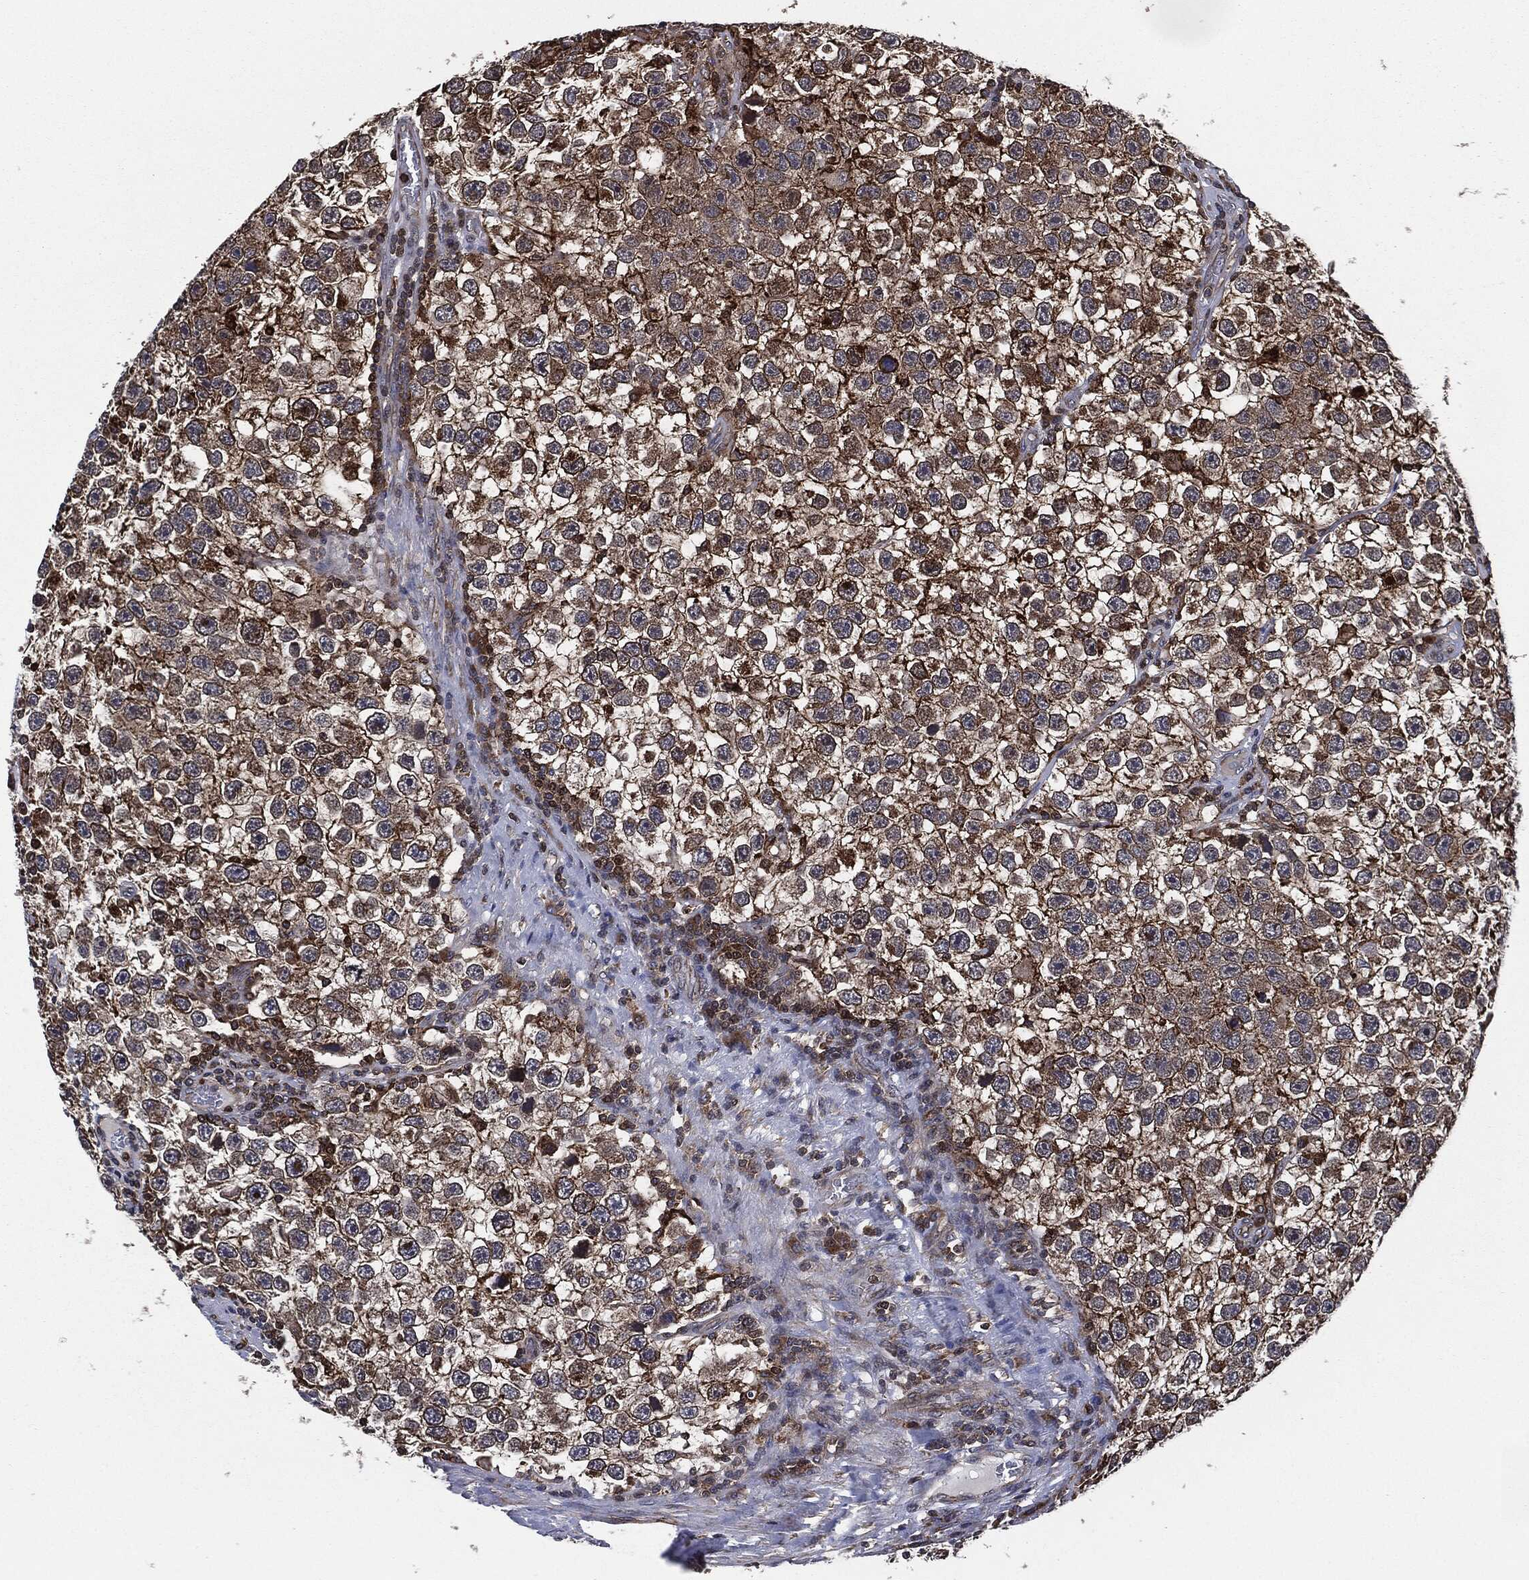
{"staining": {"intensity": "strong", "quantity": "25%-75%", "location": "cytoplasmic/membranous"}, "tissue": "testis cancer", "cell_type": "Tumor cells", "image_type": "cancer", "snomed": [{"axis": "morphology", "description": "Seminoma, NOS"}, {"axis": "topography", "description": "Testis"}], "caption": "Testis cancer was stained to show a protein in brown. There is high levels of strong cytoplasmic/membranous staining in approximately 25%-75% of tumor cells.", "gene": "UBR1", "patient": {"sex": "male", "age": 26}}